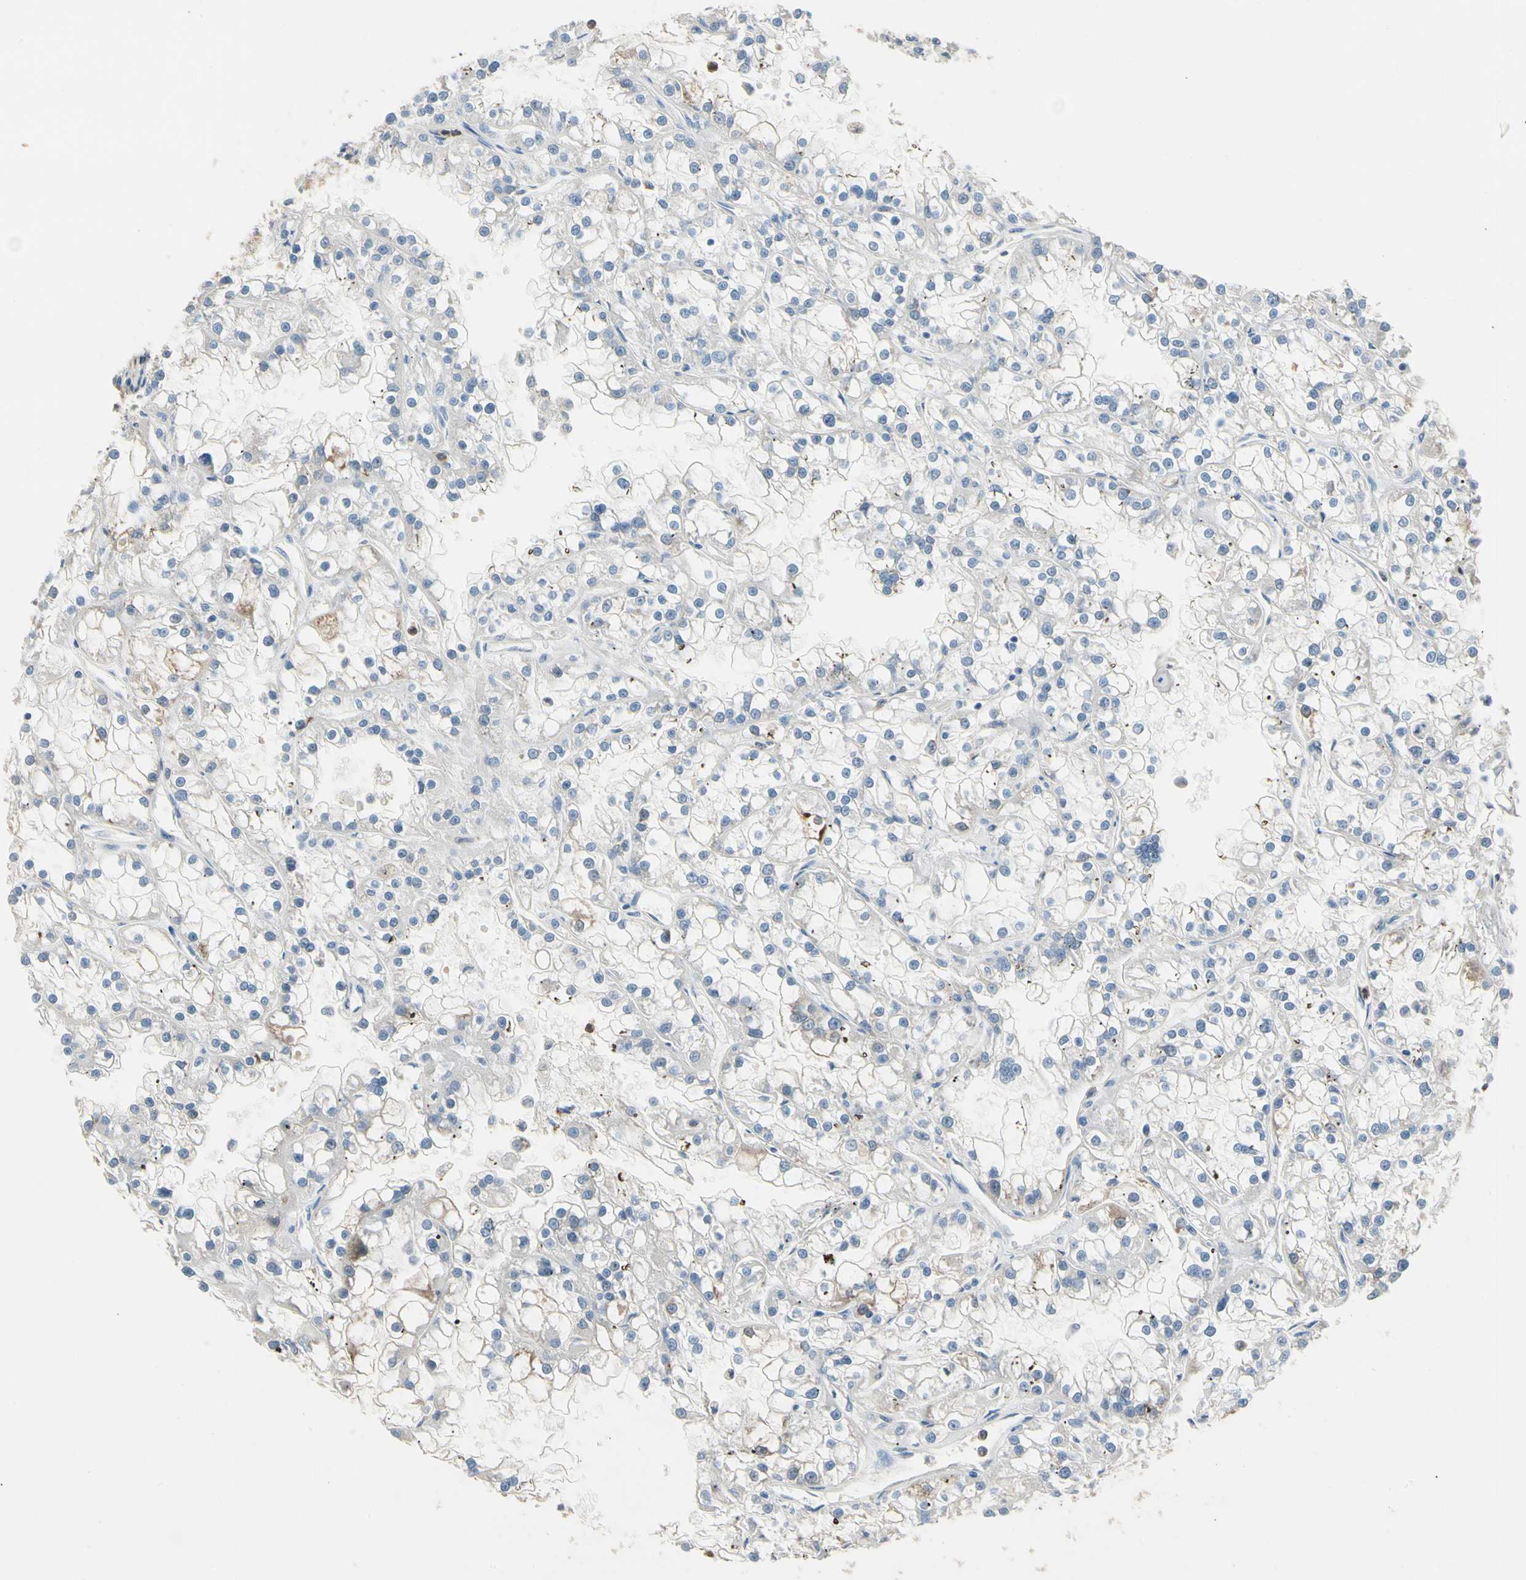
{"staining": {"intensity": "moderate", "quantity": "<25%", "location": "cytoplasmic/membranous"}, "tissue": "renal cancer", "cell_type": "Tumor cells", "image_type": "cancer", "snomed": [{"axis": "morphology", "description": "Adenocarcinoma, NOS"}, {"axis": "topography", "description": "Kidney"}], "caption": "Adenocarcinoma (renal) was stained to show a protein in brown. There is low levels of moderate cytoplasmic/membranous expression in about <25% of tumor cells.", "gene": "BBOX1", "patient": {"sex": "female", "age": 52}}